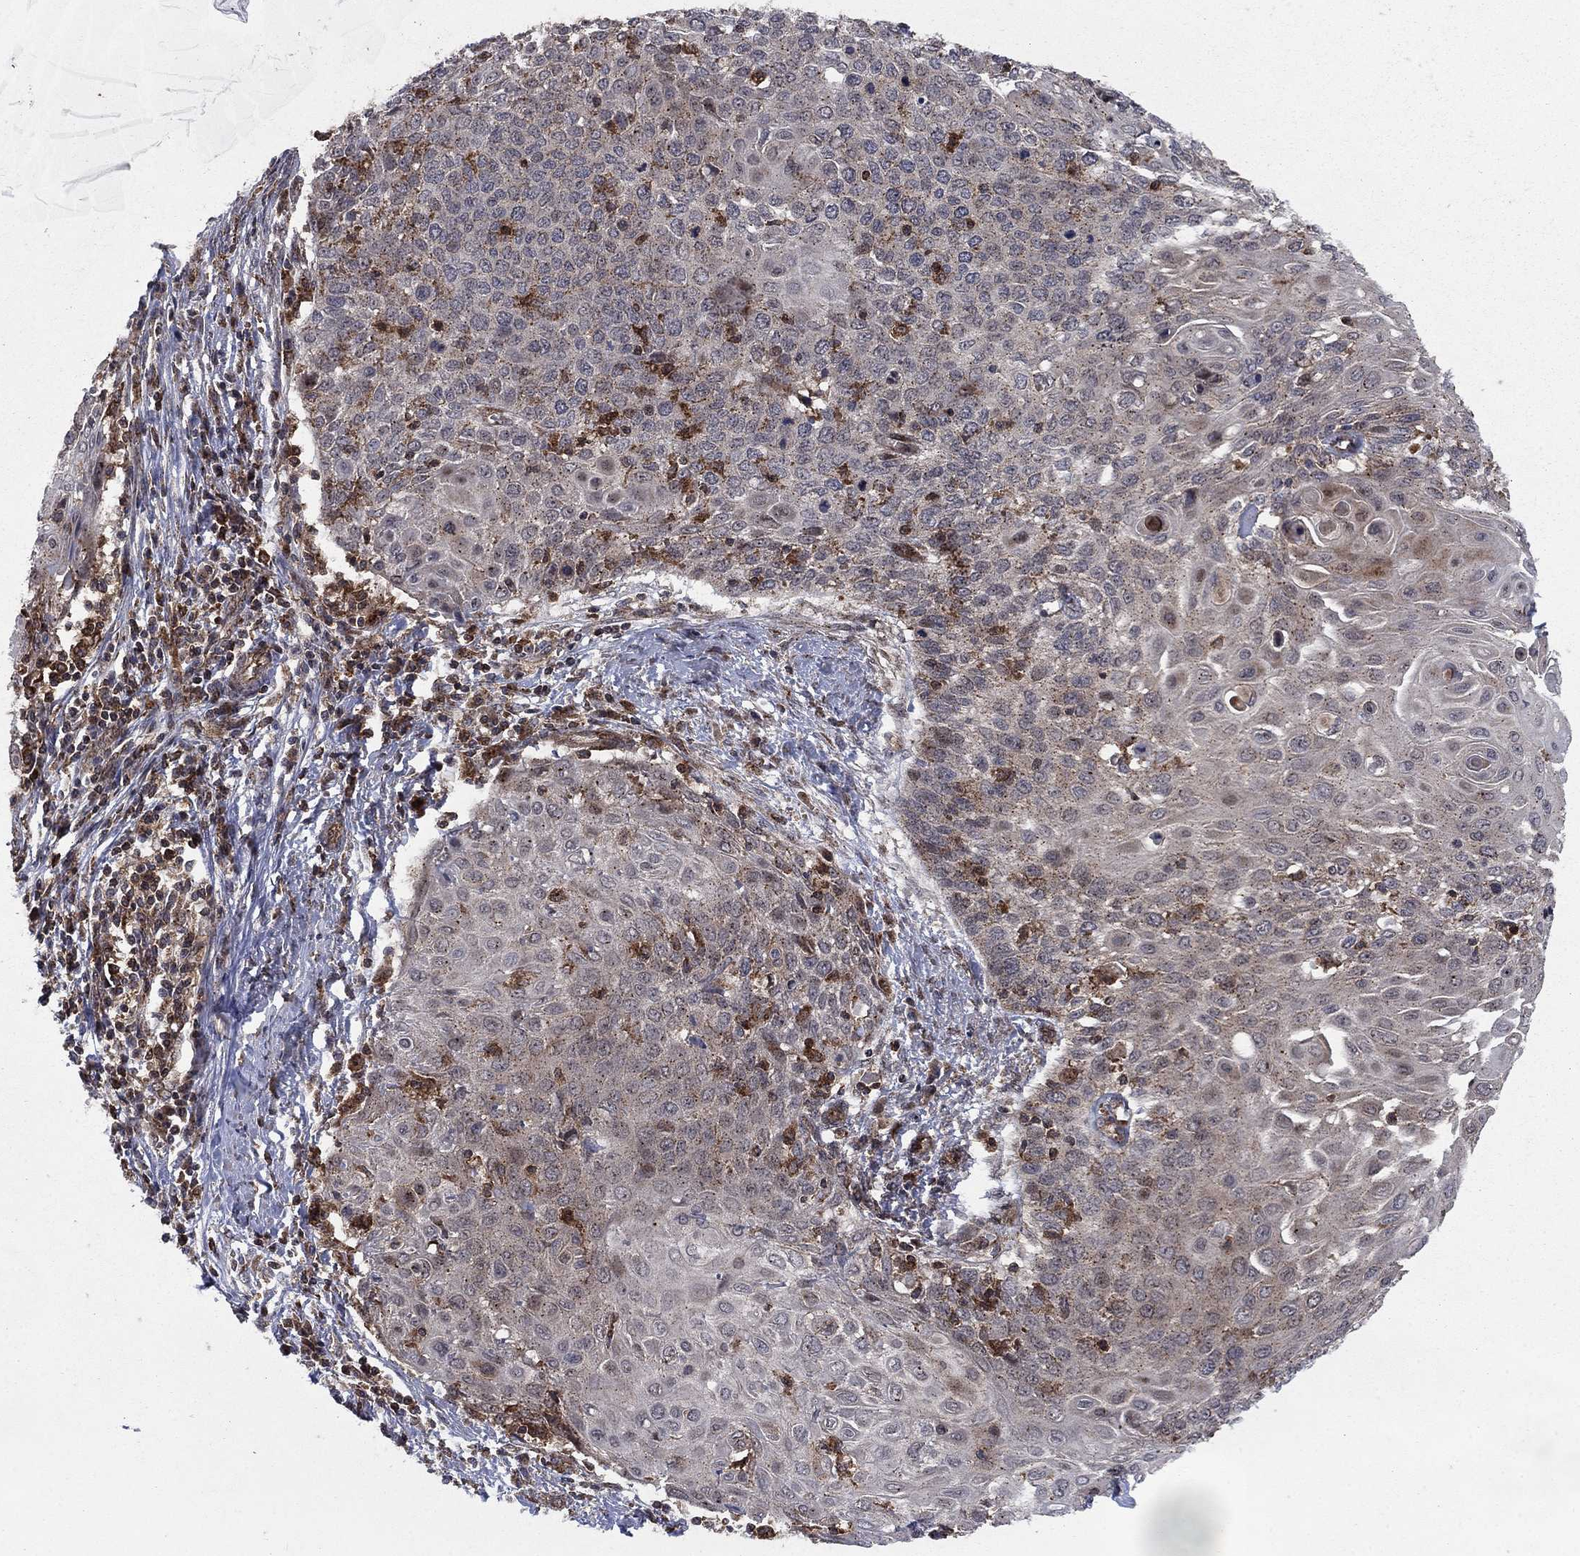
{"staining": {"intensity": "moderate", "quantity": "<25%", "location": "cytoplasmic/membranous"}, "tissue": "cervical cancer", "cell_type": "Tumor cells", "image_type": "cancer", "snomed": [{"axis": "morphology", "description": "Squamous cell carcinoma, NOS"}, {"axis": "topography", "description": "Cervix"}], "caption": "Cervical cancer stained for a protein (brown) reveals moderate cytoplasmic/membranous positive positivity in approximately <25% of tumor cells.", "gene": "IFI35", "patient": {"sex": "female", "age": 39}}